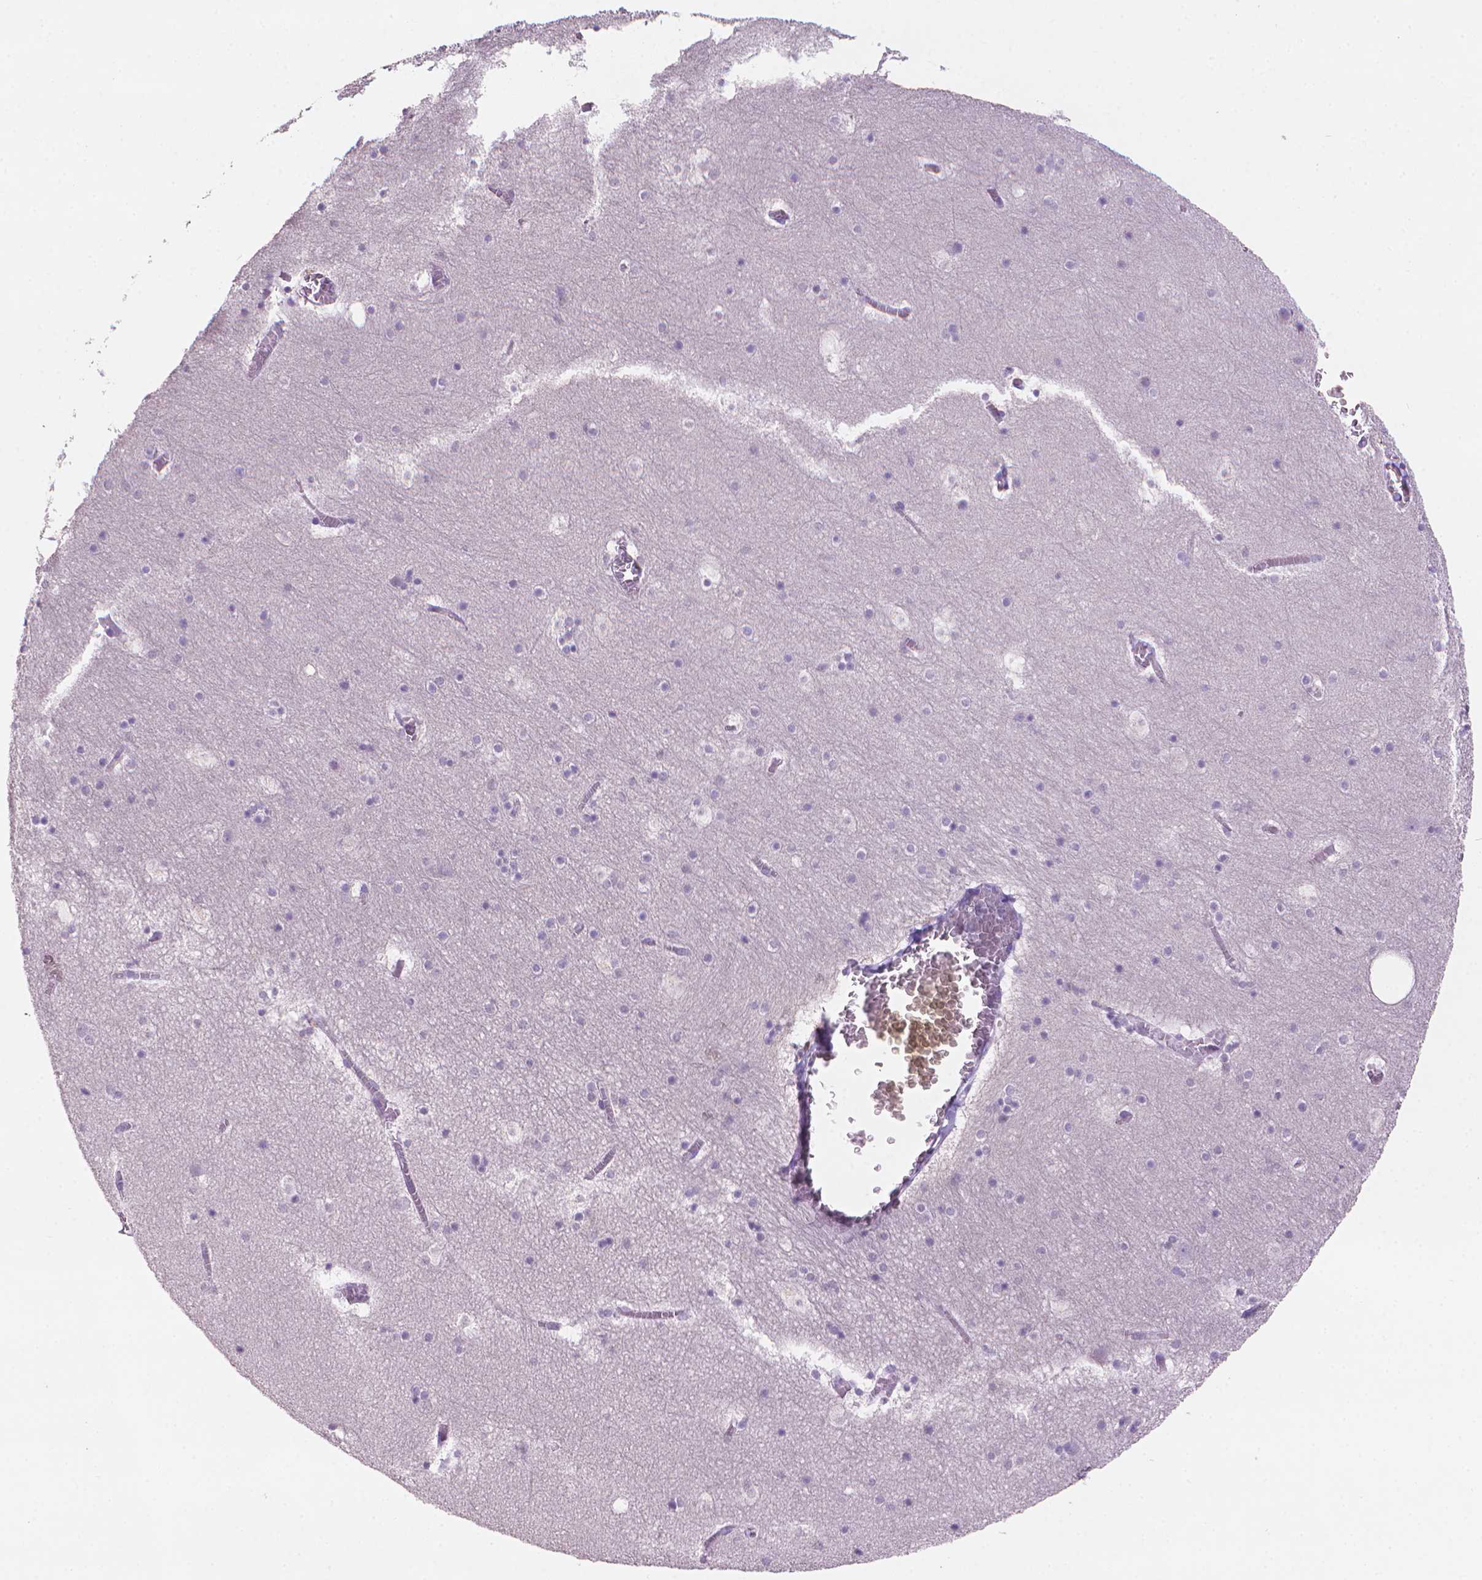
{"staining": {"intensity": "negative", "quantity": "none", "location": "none"}, "tissue": "hippocampus", "cell_type": "Glial cells", "image_type": "normal", "snomed": [{"axis": "morphology", "description": "Normal tissue, NOS"}, {"axis": "topography", "description": "Hippocampus"}], "caption": "IHC photomicrograph of benign hippocampus: hippocampus stained with DAB reveals no significant protein expression in glial cells.", "gene": "MUC1", "patient": {"sex": "male", "age": 45}}